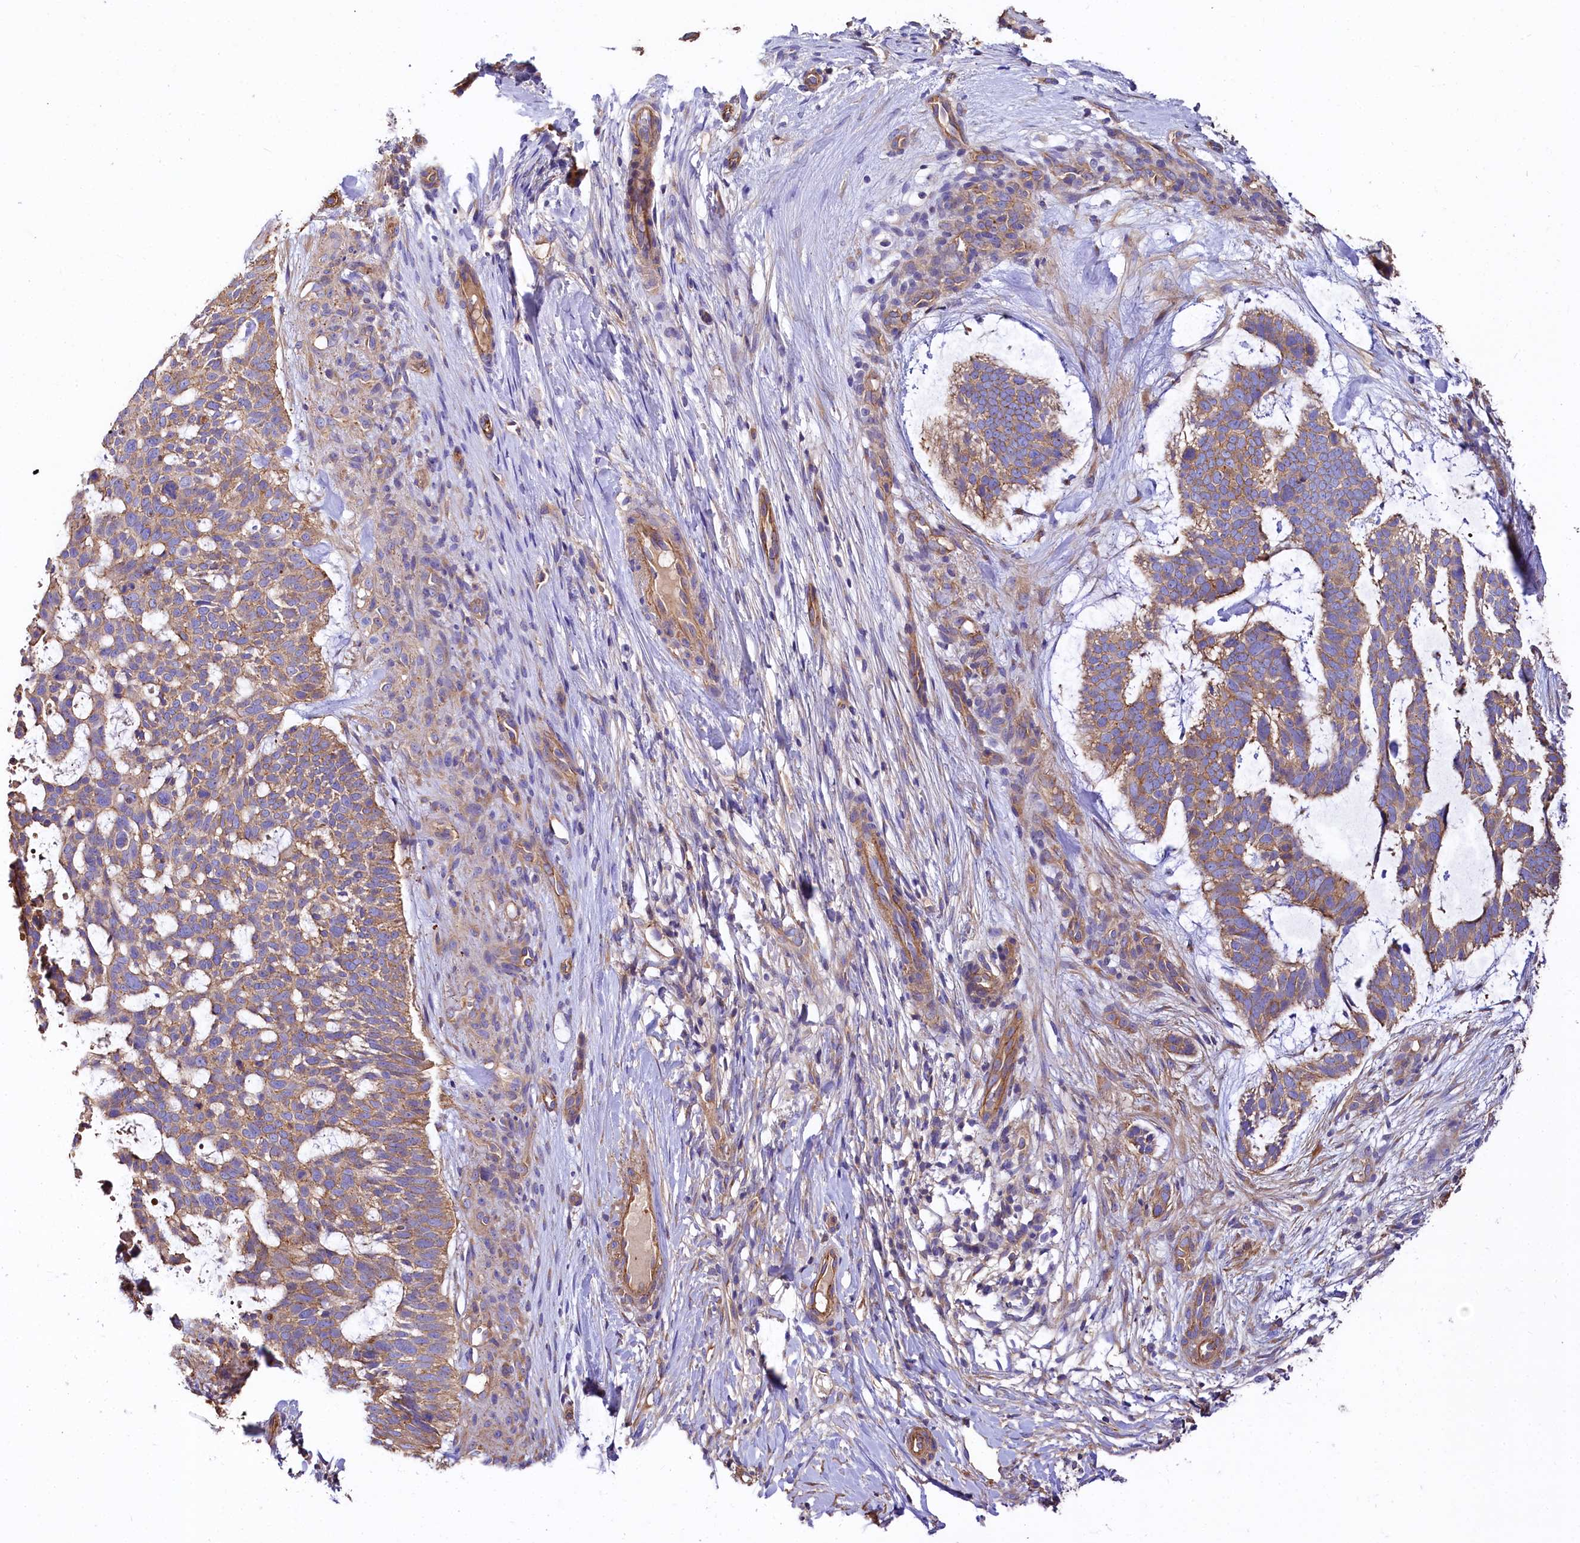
{"staining": {"intensity": "moderate", "quantity": "25%-75%", "location": "cytoplasmic/membranous"}, "tissue": "skin cancer", "cell_type": "Tumor cells", "image_type": "cancer", "snomed": [{"axis": "morphology", "description": "Basal cell carcinoma"}, {"axis": "topography", "description": "Skin"}], "caption": "Skin cancer (basal cell carcinoma) stained for a protein demonstrates moderate cytoplasmic/membranous positivity in tumor cells.", "gene": "FCHSD2", "patient": {"sex": "male", "age": 88}}